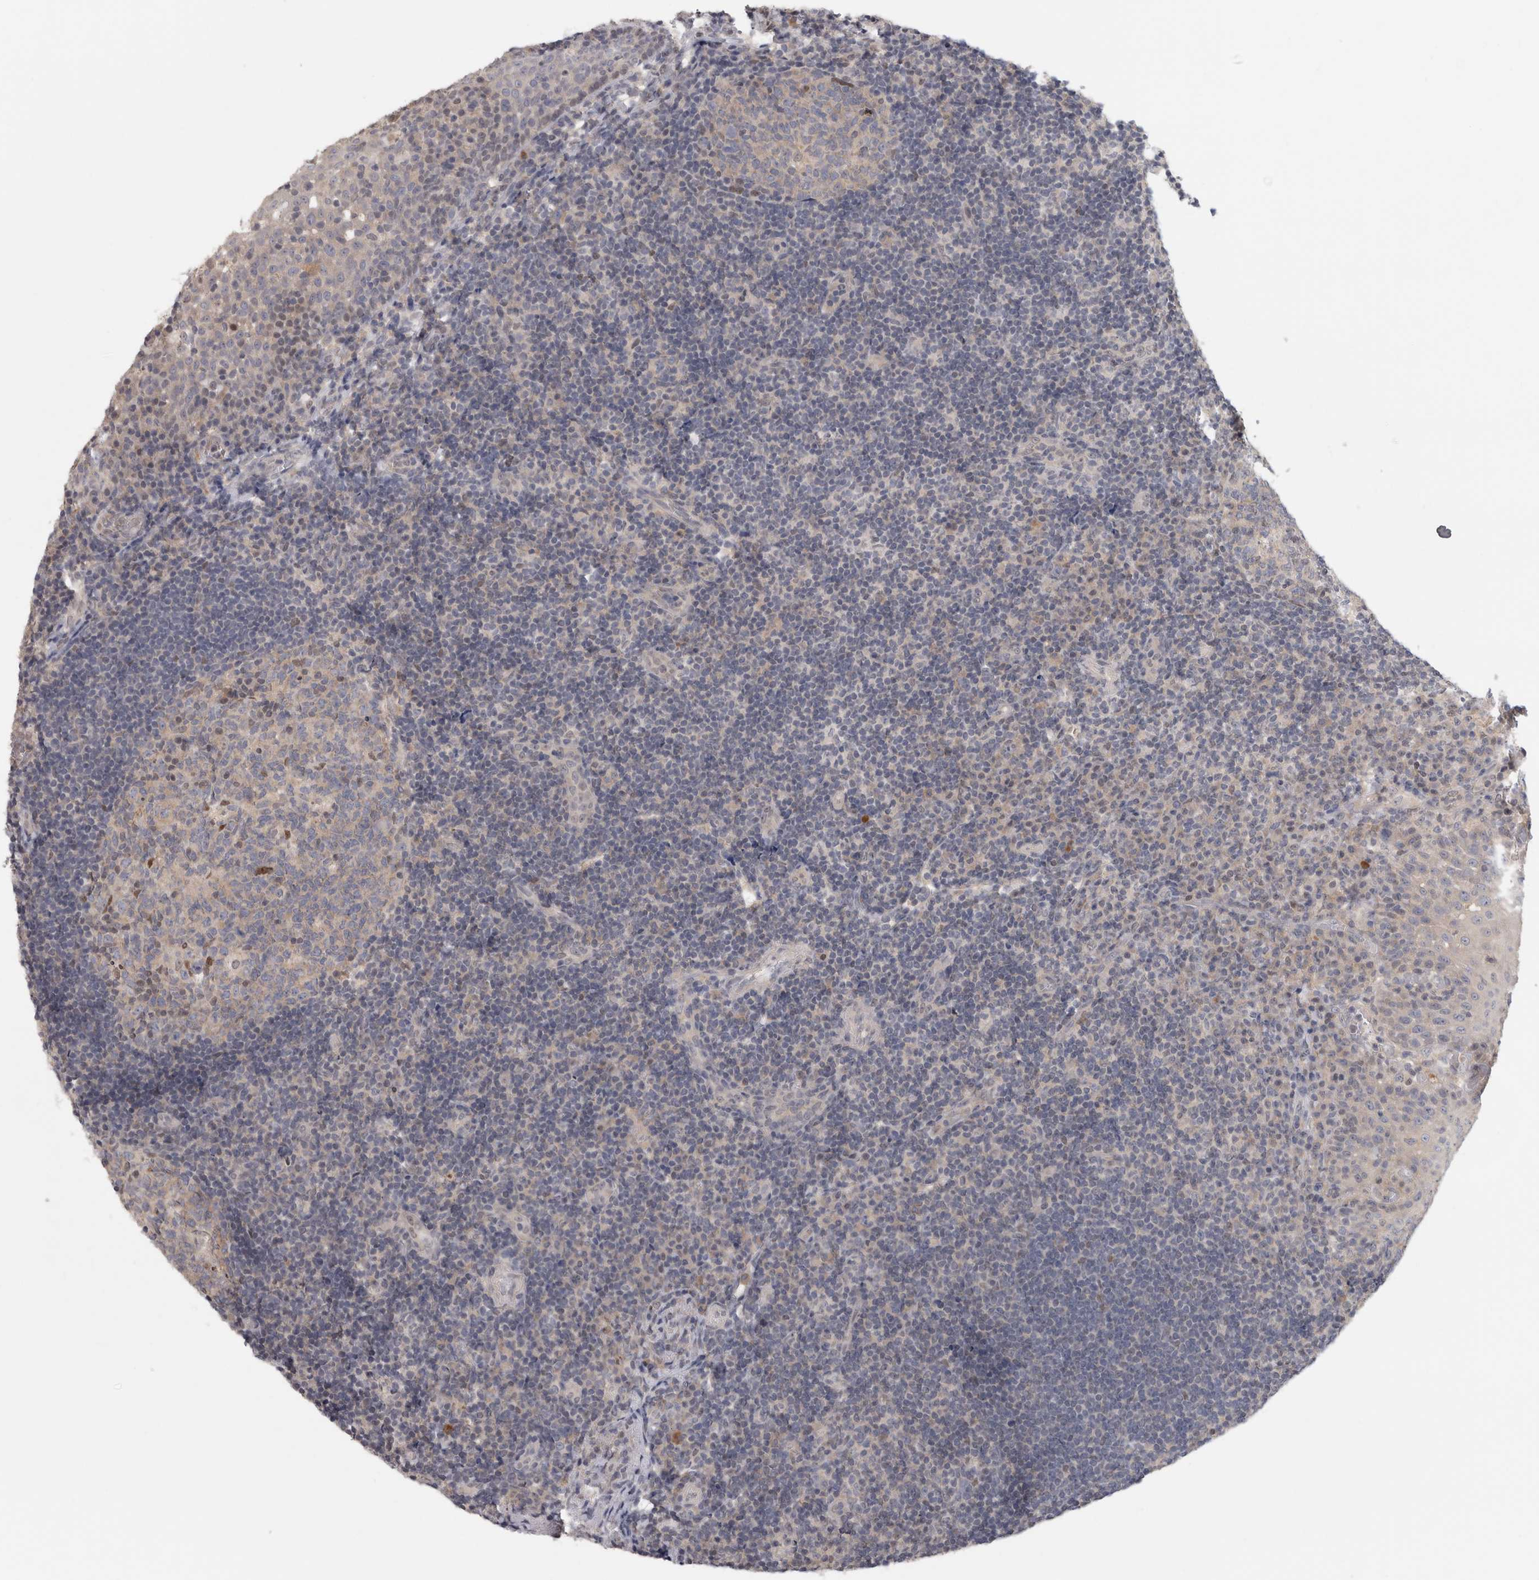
{"staining": {"intensity": "negative", "quantity": "none", "location": "none"}, "tissue": "tonsil", "cell_type": "Germinal center cells", "image_type": "normal", "snomed": [{"axis": "morphology", "description": "Normal tissue, NOS"}, {"axis": "topography", "description": "Tonsil"}], "caption": "Immunohistochemistry (IHC) photomicrograph of unremarkable human tonsil stained for a protein (brown), which displays no staining in germinal center cells.", "gene": "PIGP", "patient": {"sex": "female", "age": 40}}